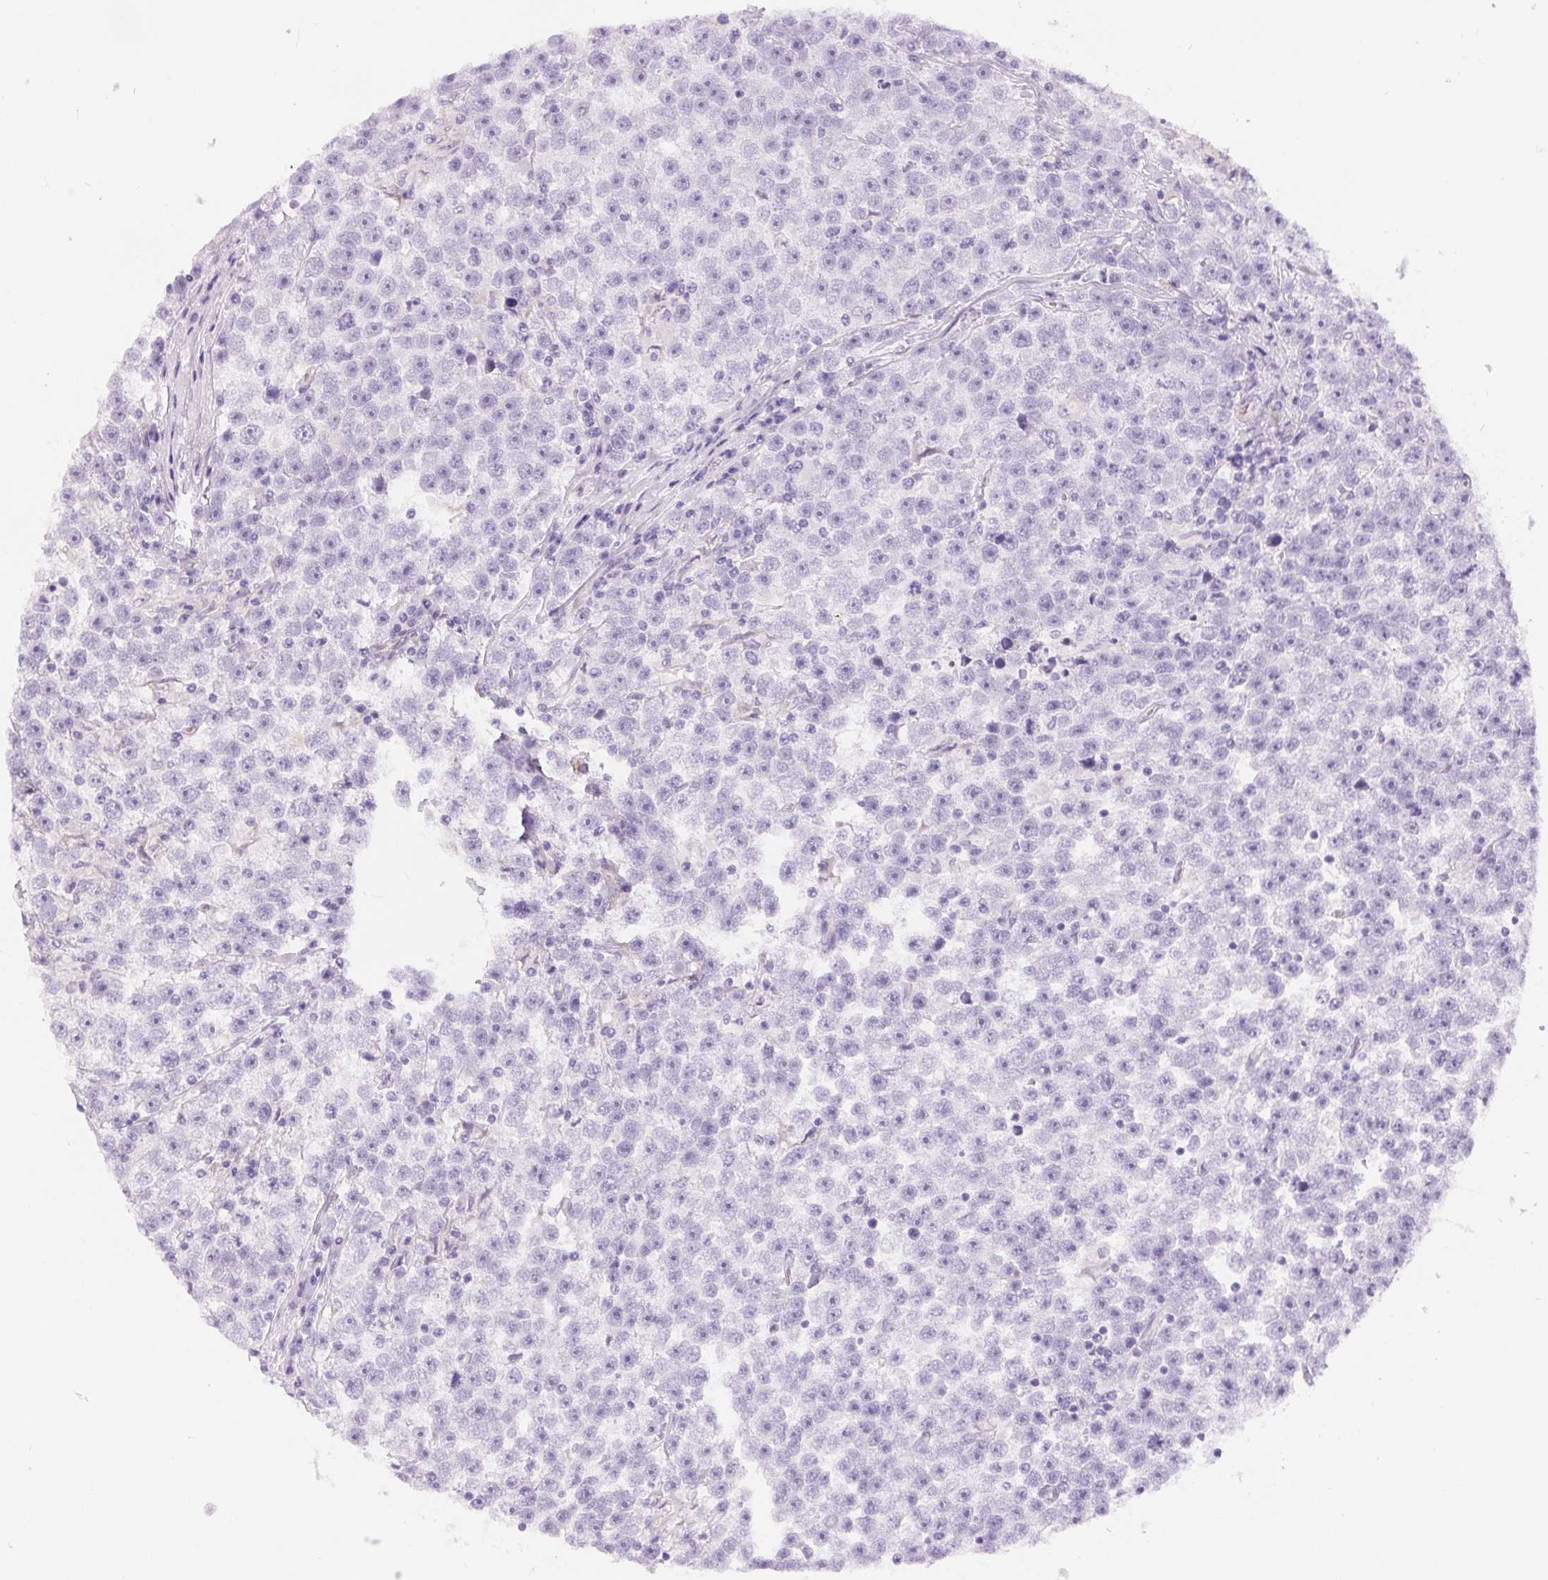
{"staining": {"intensity": "negative", "quantity": "none", "location": "none"}, "tissue": "testis cancer", "cell_type": "Tumor cells", "image_type": "cancer", "snomed": [{"axis": "morphology", "description": "Seminoma, NOS"}, {"axis": "topography", "description": "Testis"}], "caption": "An immunohistochemistry micrograph of testis seminoma is shown. There is no staining in tumor cells of testis seminoma.", "gene": "GFAP", "patient": {"sex": "male", "age": 31}}